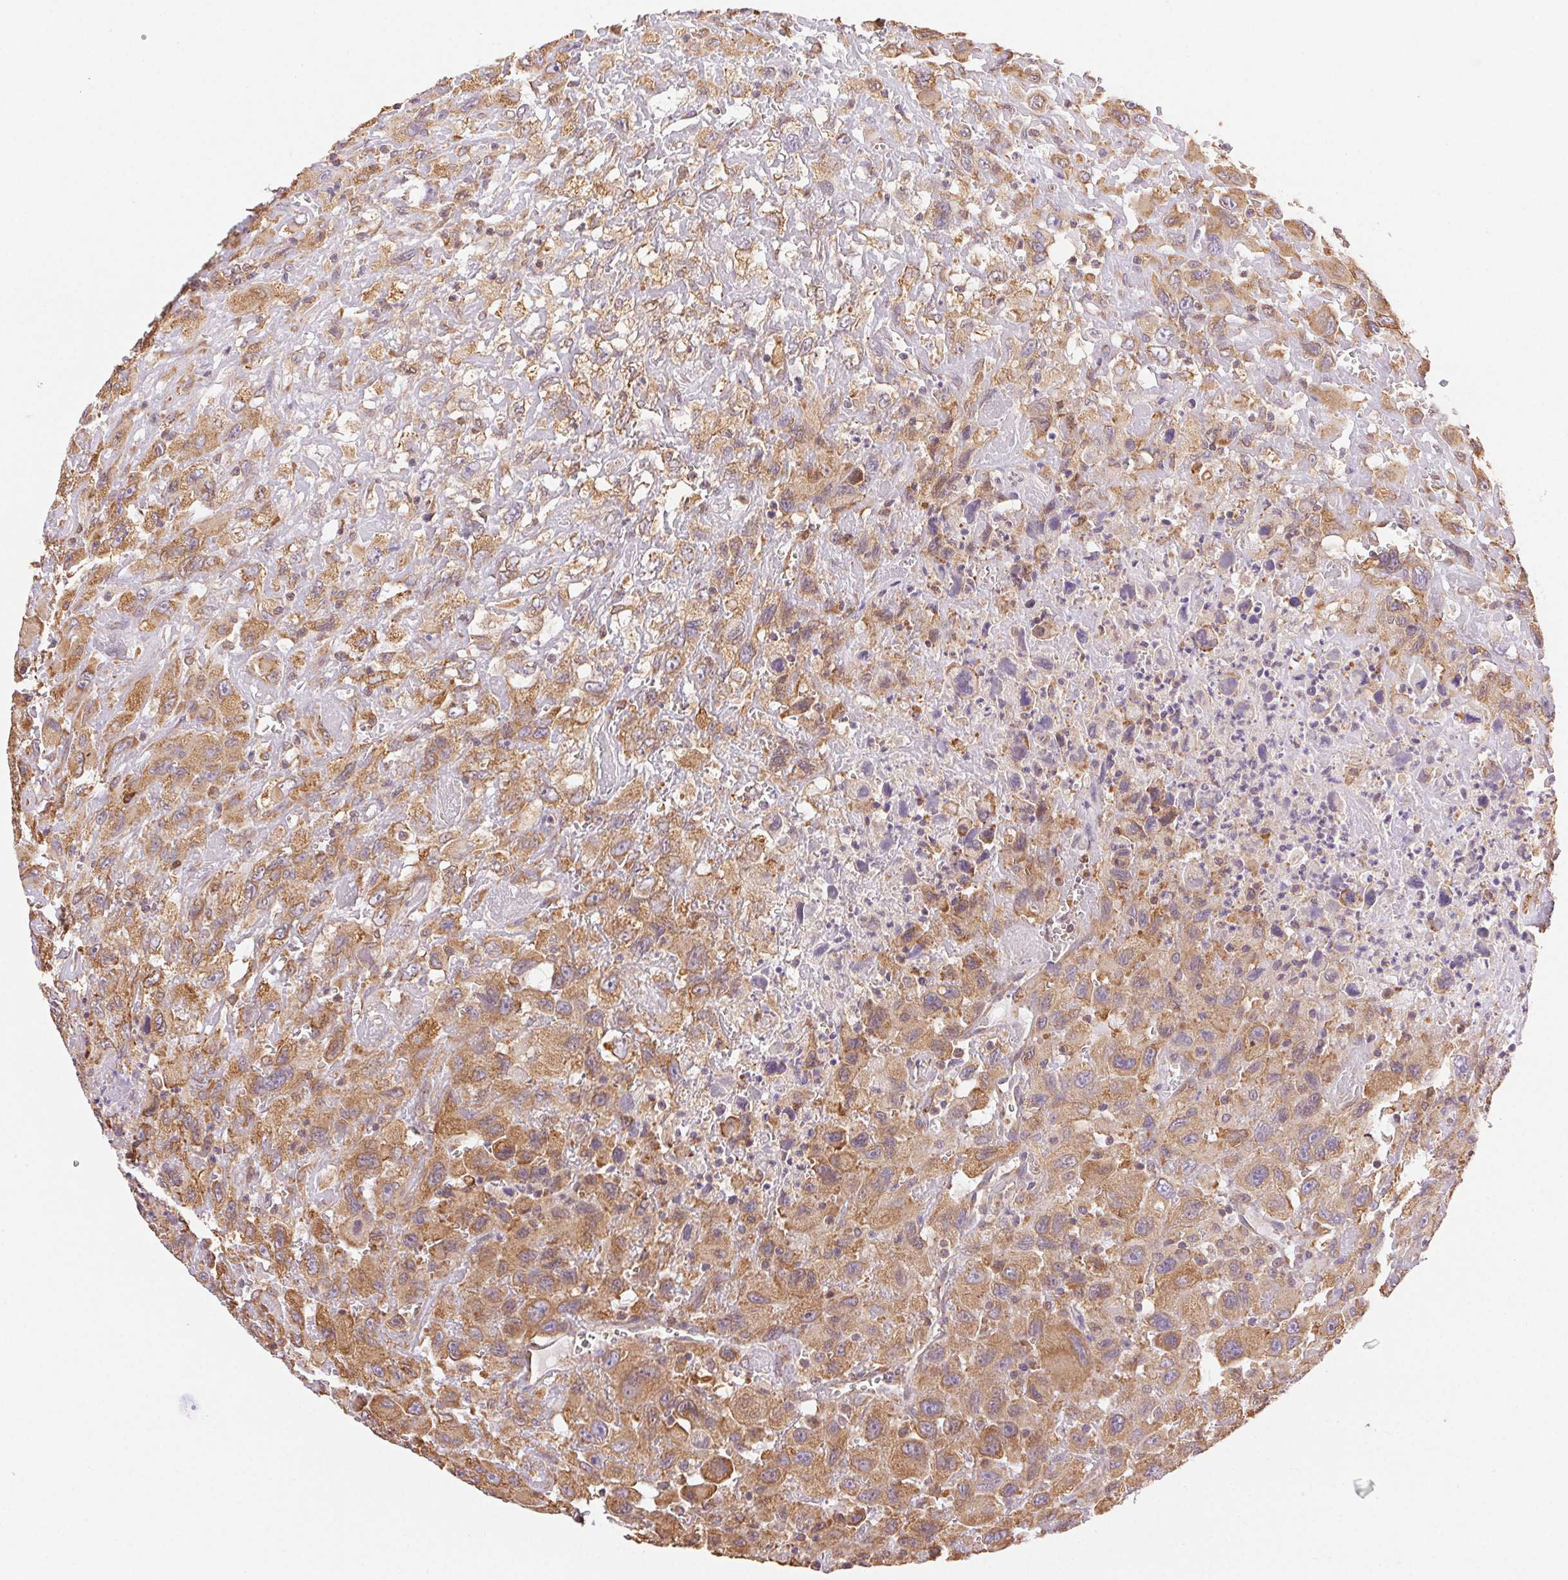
{"staining": {"intensity": "moderate", "quantity": ">75%", "location": "cytoplasmic/membranous"}, "tissue": "head and neck cancer", "cell_type": "Tumor cells", "image_type": "cancer", "snomed": [{"axis": "morphology", "description": "Squamous cell carcinoma, NOS"}, {"axis": "morphology", "description": "Squamous cell carcinoma, metastatic, NOS"}, {"axis": "topography", "description": "Oral tissue"}, {"axis": "topography", "description": "Head-Neck"}], "caption": "An immunohistochemistry image of tumor tissue is shown. Protein staining in brown highlights moderate cytoplasmic/membranous positivity in head and neck cancer (metastatic squamous cell carcinoma) within tumor cells.", "gene": "ENTREP1", "patient": {"sex": "female", "age": 85}}